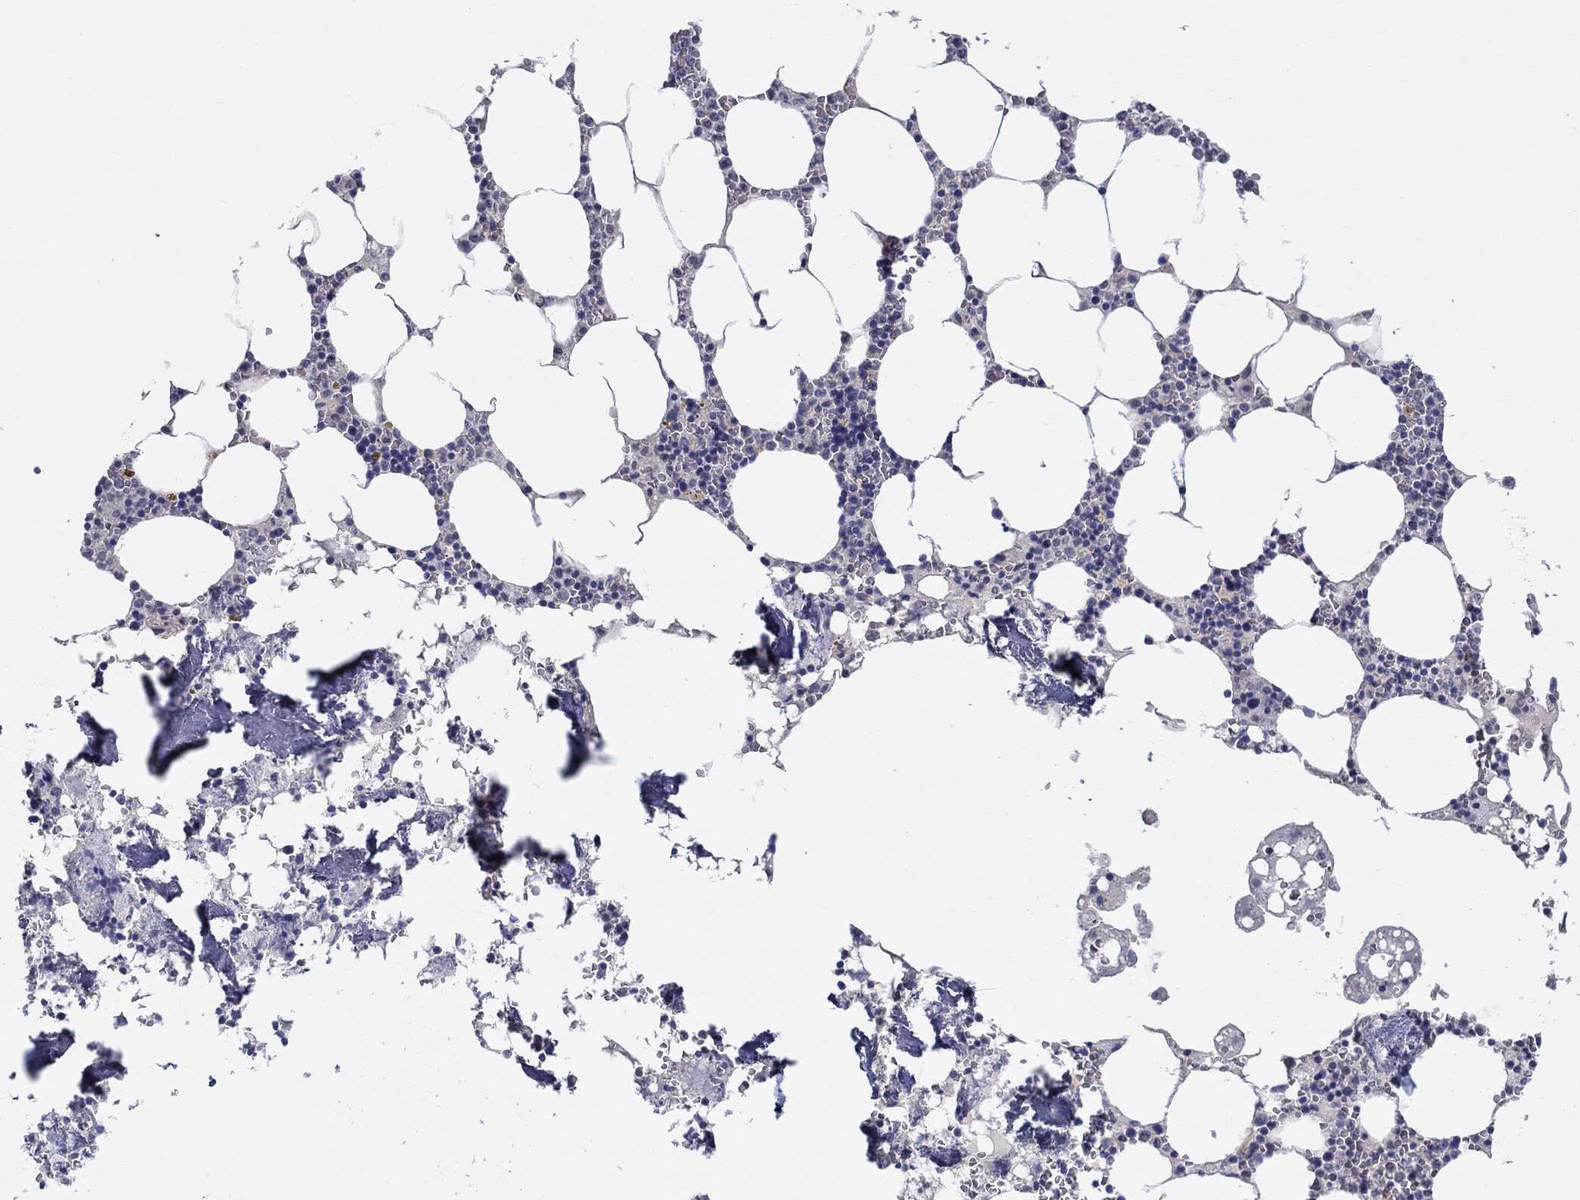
{"staining": {"intensity": "negative", "quantity": "none", "location": "none"}, "tissue": "bone marrow", "cell_type": "Hematopoietic cells", "image_type": "normal", "snomed": [{"axis": "morphology", "description": "Normal tissue, NOS"}, {"axis": "topography", "description": "Bone marrow"}], "caption": "This image is of normal bone marrow stained with immunohistochemistry to label a protein in brown with the nuclei are counter-stained blue. There is no staining in hematopoietic cells. The staining was performed using DAB (3,3'-diaminobenzidine) to visualize the protein expression in brown, while the nuclei were stained in blue with hematoxylin (Magnification: 20x).", "gene": "ERMP1", "patient": {"sex": "female", "age": 64}}